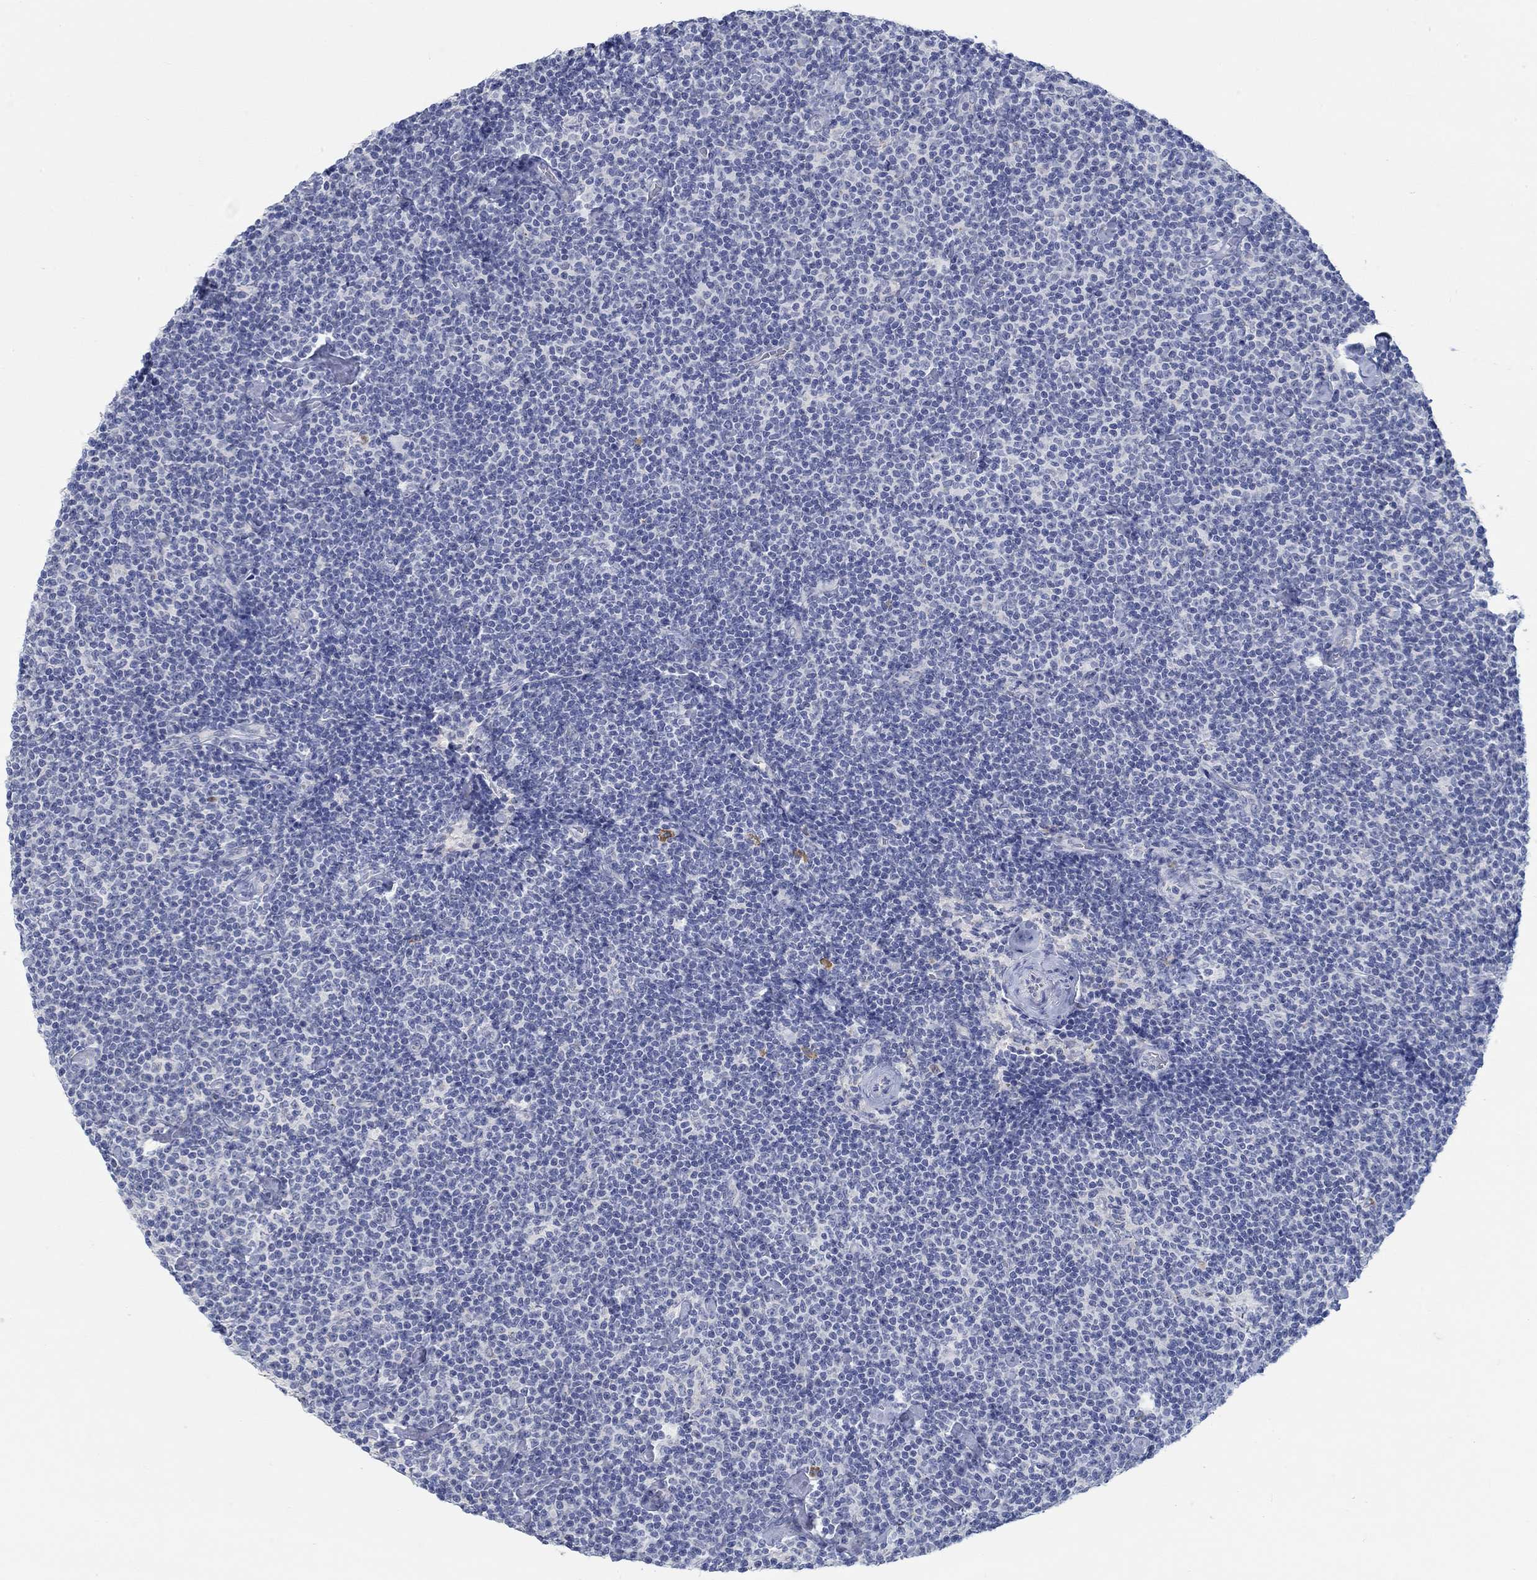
{"staining": {"intensity": "negative", "quantity": "none", "location": "none"}, "tissue": "lymphoma", "cell_type": "Tumor cells", "image_type": "cancer", "snomed": [{"axis": "morphology", "description": "Malignant lymphoma, non-Hodgkin's type, Low grade"}, {"axis": "topography", "description": "Lymph node"}], "caption": "The histopathology image demonstrates no staining of tumor cells in lymphoma.", "gene": "TEKT4", "patient": {"sex": "male", "age": 81}}